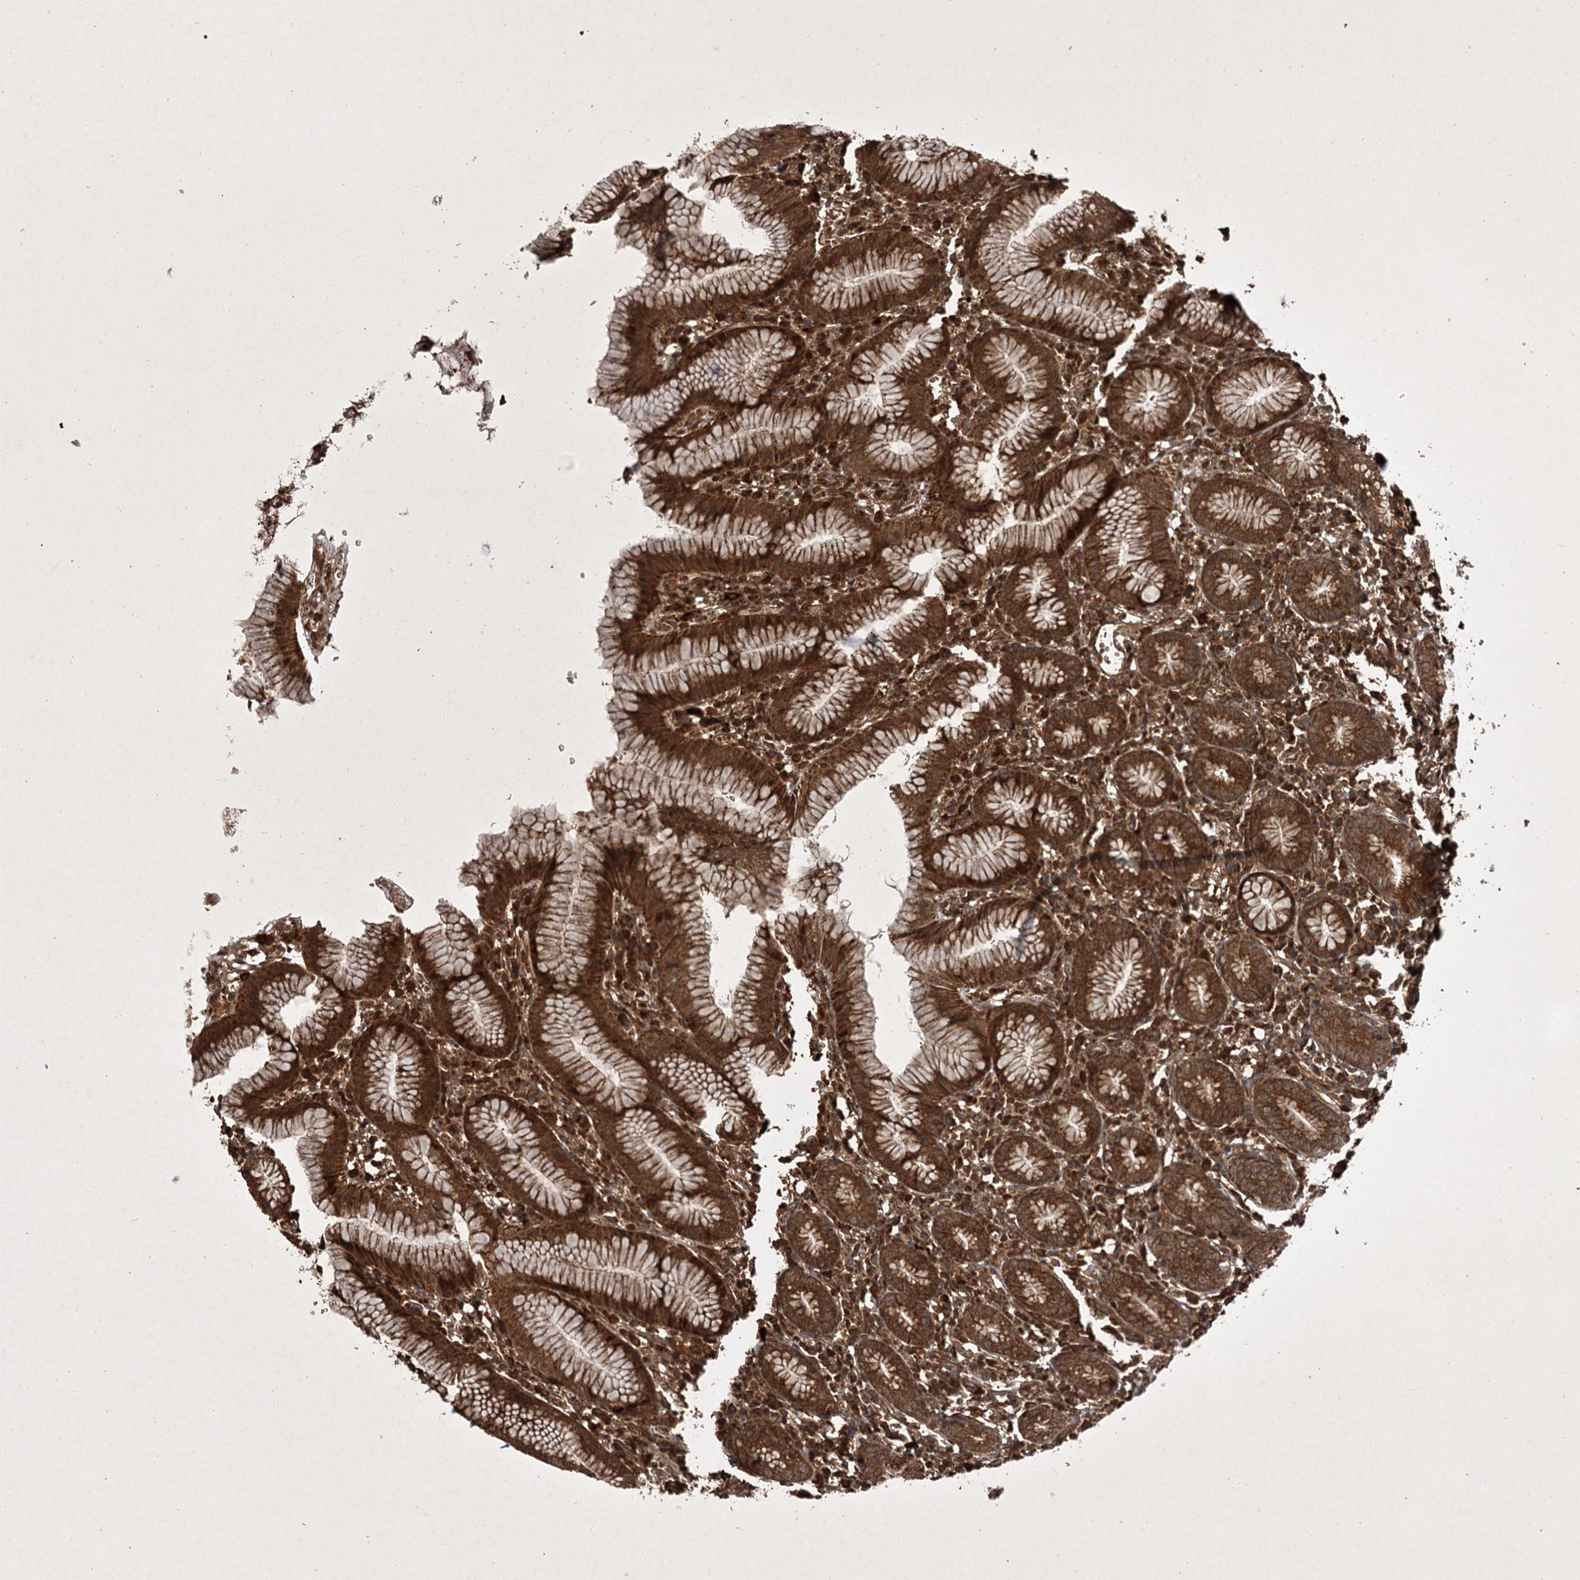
{"staining": {"intensity": "strong", "quantity": ">75%", "location": "cytoplasmic/membranous"}, "tissue": "stomach", "cell_type": "Glandular cells", "image_type": "normal", "snomed": [{"axis": "morphology", "description": "Normal tissue, NOS"}, {"axis": "topography", "description": "Stomach"}], "caption": "Strong cytoplasmic/membranous staining is appreciated in approximately >75% of glandular cells in benign stomach. (DAB (3,3'-diaminobenzidine) IHC, brown staining for protein, blue staining for nuclei).", "gene": "DNAJC13", "patient": {"sex": "male", "age": 55}}